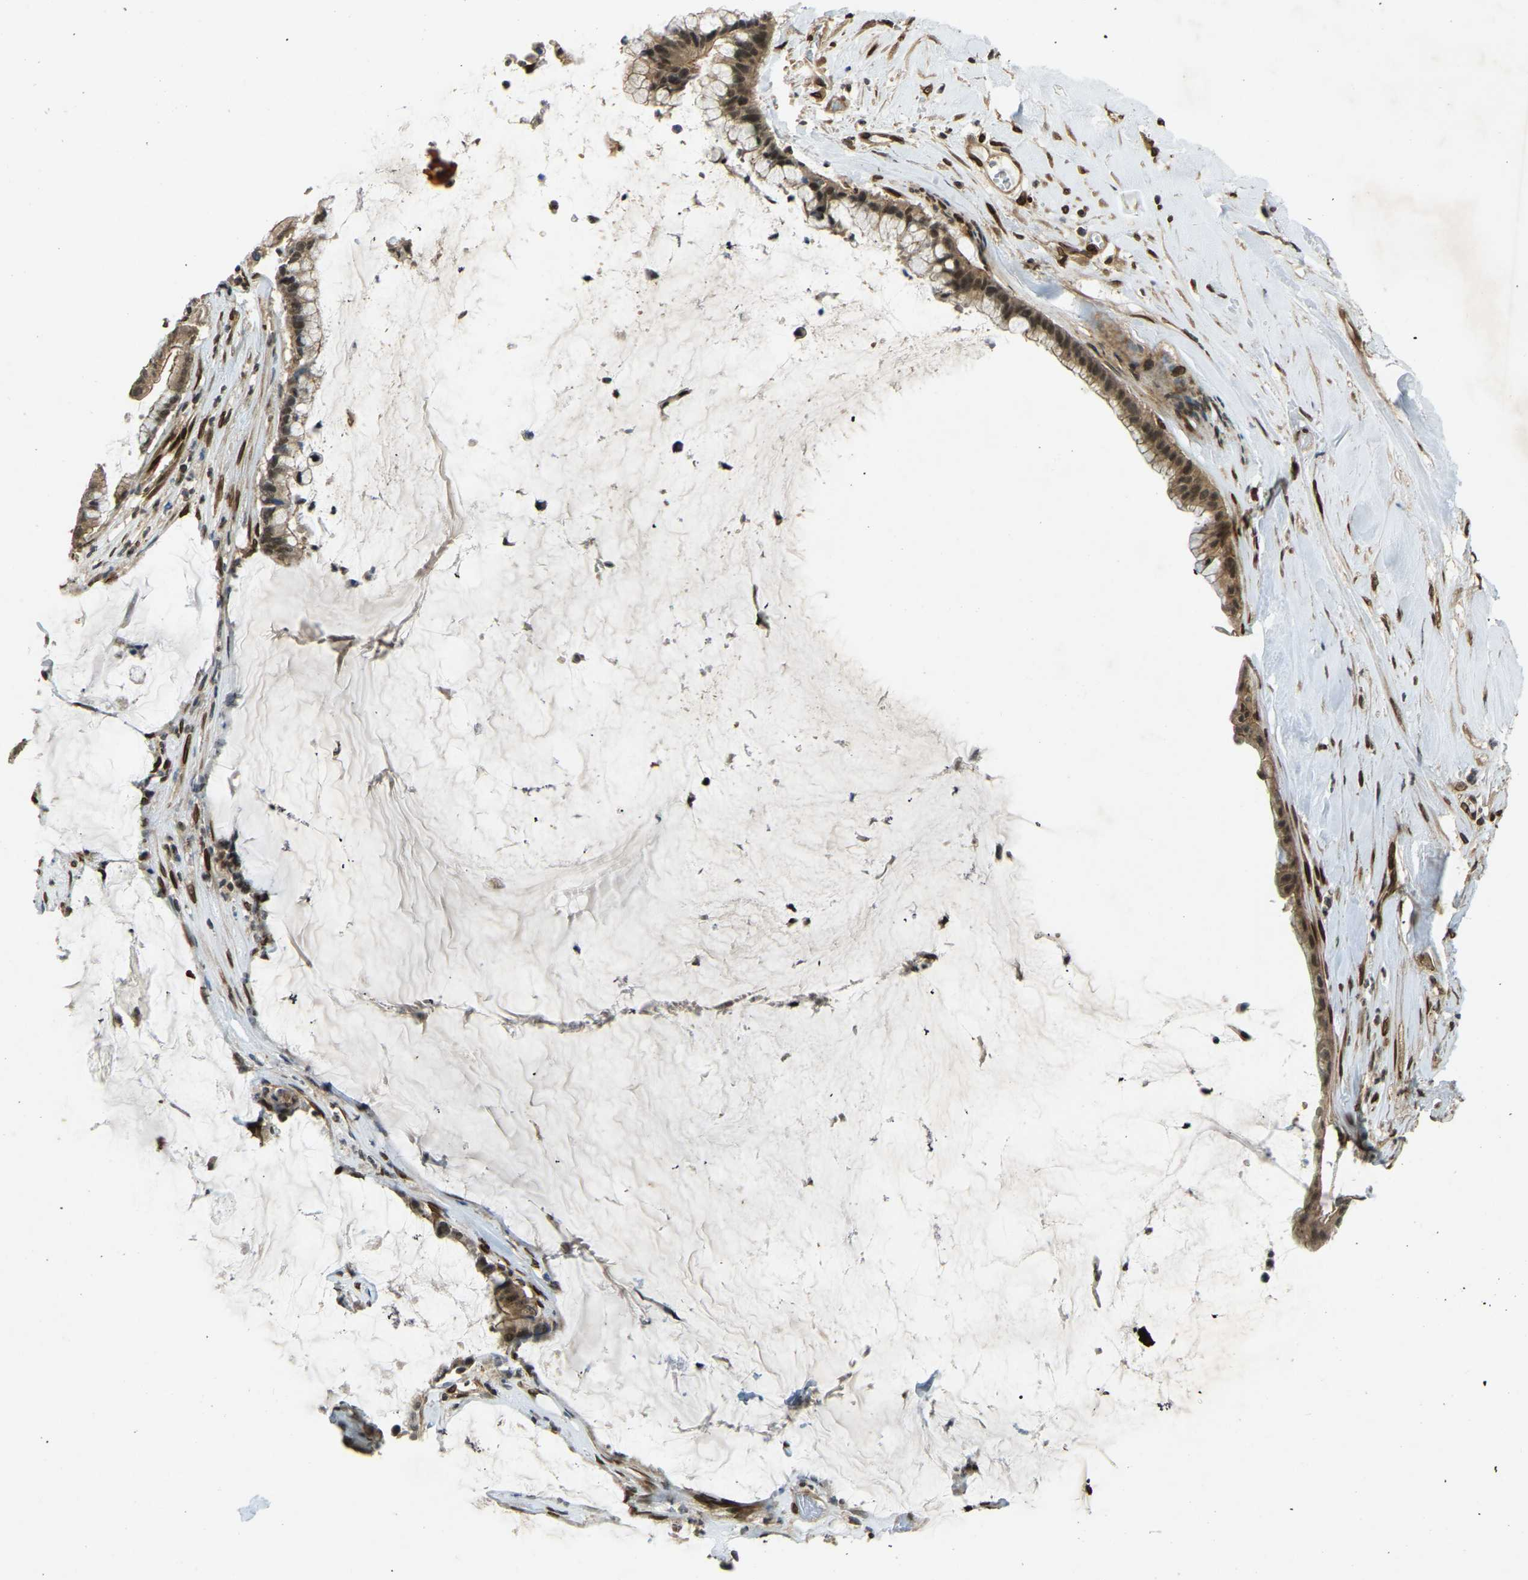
{"staining": {"intensity": "moderate", "quantity": ">75%", "location": "cytoplasmic/membranous,nuclear"}, "tissue": "pancreatic cancer", "cell_type": "Tumor cells", "image_type": "cancer", "snomed": [{"axis": "morphology", "description": "Adenocarcinoma, NOS"}, {"axis": "topography", "description": "Pancreas"}], "caption": "Immunohistochemistry image of neoplastic tissue: human adenocarcinoma (pancreatic) stained using immunohistochemistry (IHC) reveals medium levels of moderate protein expression localized specifically in the cytoplasmic/membranous and nuclear of tumor cells, appearing as a cytoplasmic/membranous and nuclear brown color.", "gene": "SYNE1", "patient": {"sex": "male", "age": 41}}